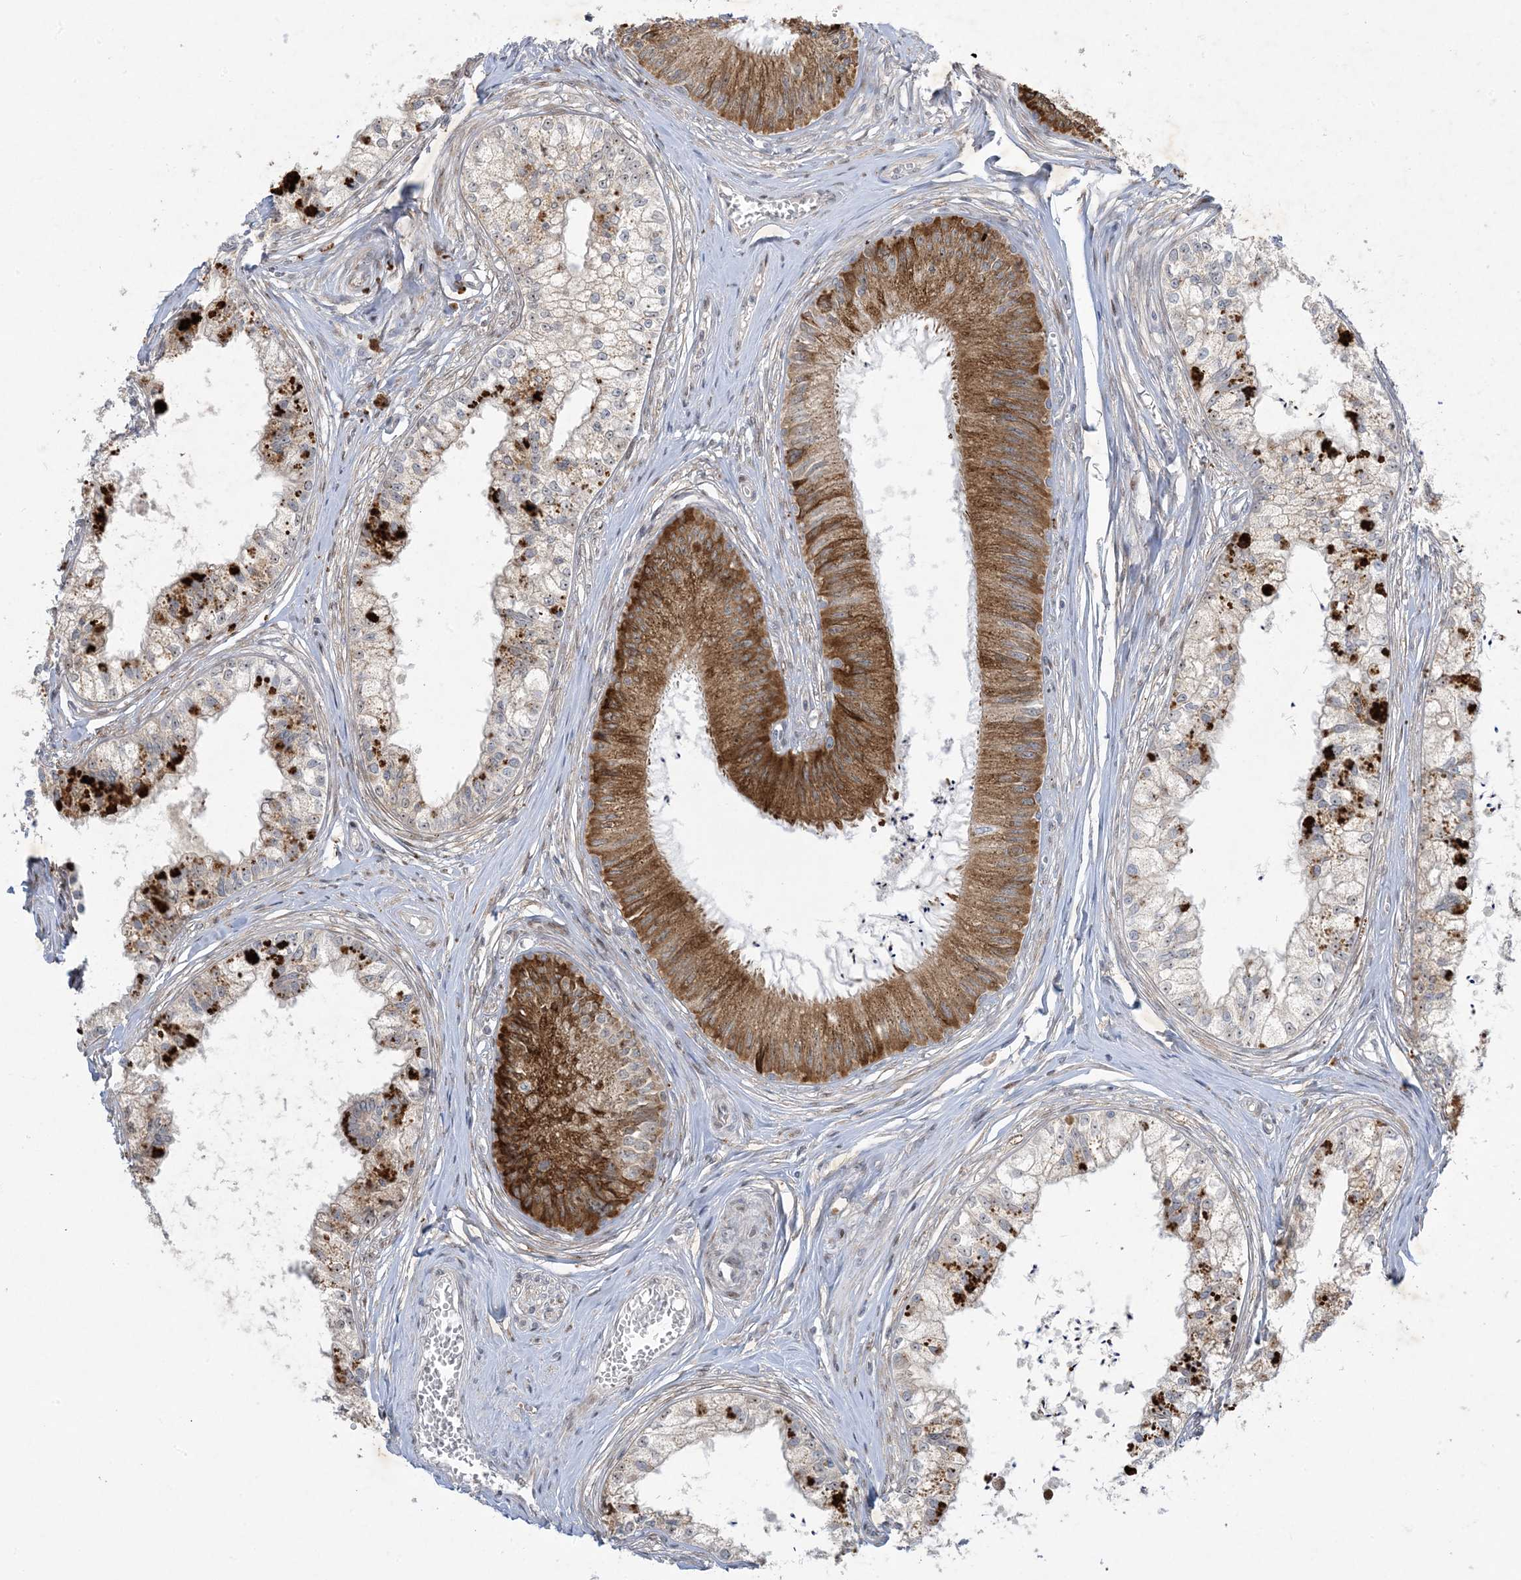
{"staining": {"intensity": "moderate", "quantity": ">75%", "location": "cytoplasmic/membranous"}, "tissue": "epididymis", "cell_type": "Glandular cells", "image_type": "normal", "snomed": [{"axis": "morphology", "description": "Normal tissue, NOS"}, {"axis": "topography", "description": "Epididymis"}], "caption": "A brown stain highlights moderate cytoplasmic/membranous expression of a protein in glandular cells of normal epididymis. Using DAB (3,3'-diaminobenzidine) (brown) and hematoxylin (blue) stains, captured at high magnification using brightfield microscopy.", "gene": "SOGA3", "patient": {"sex": "male", "age": 79}}